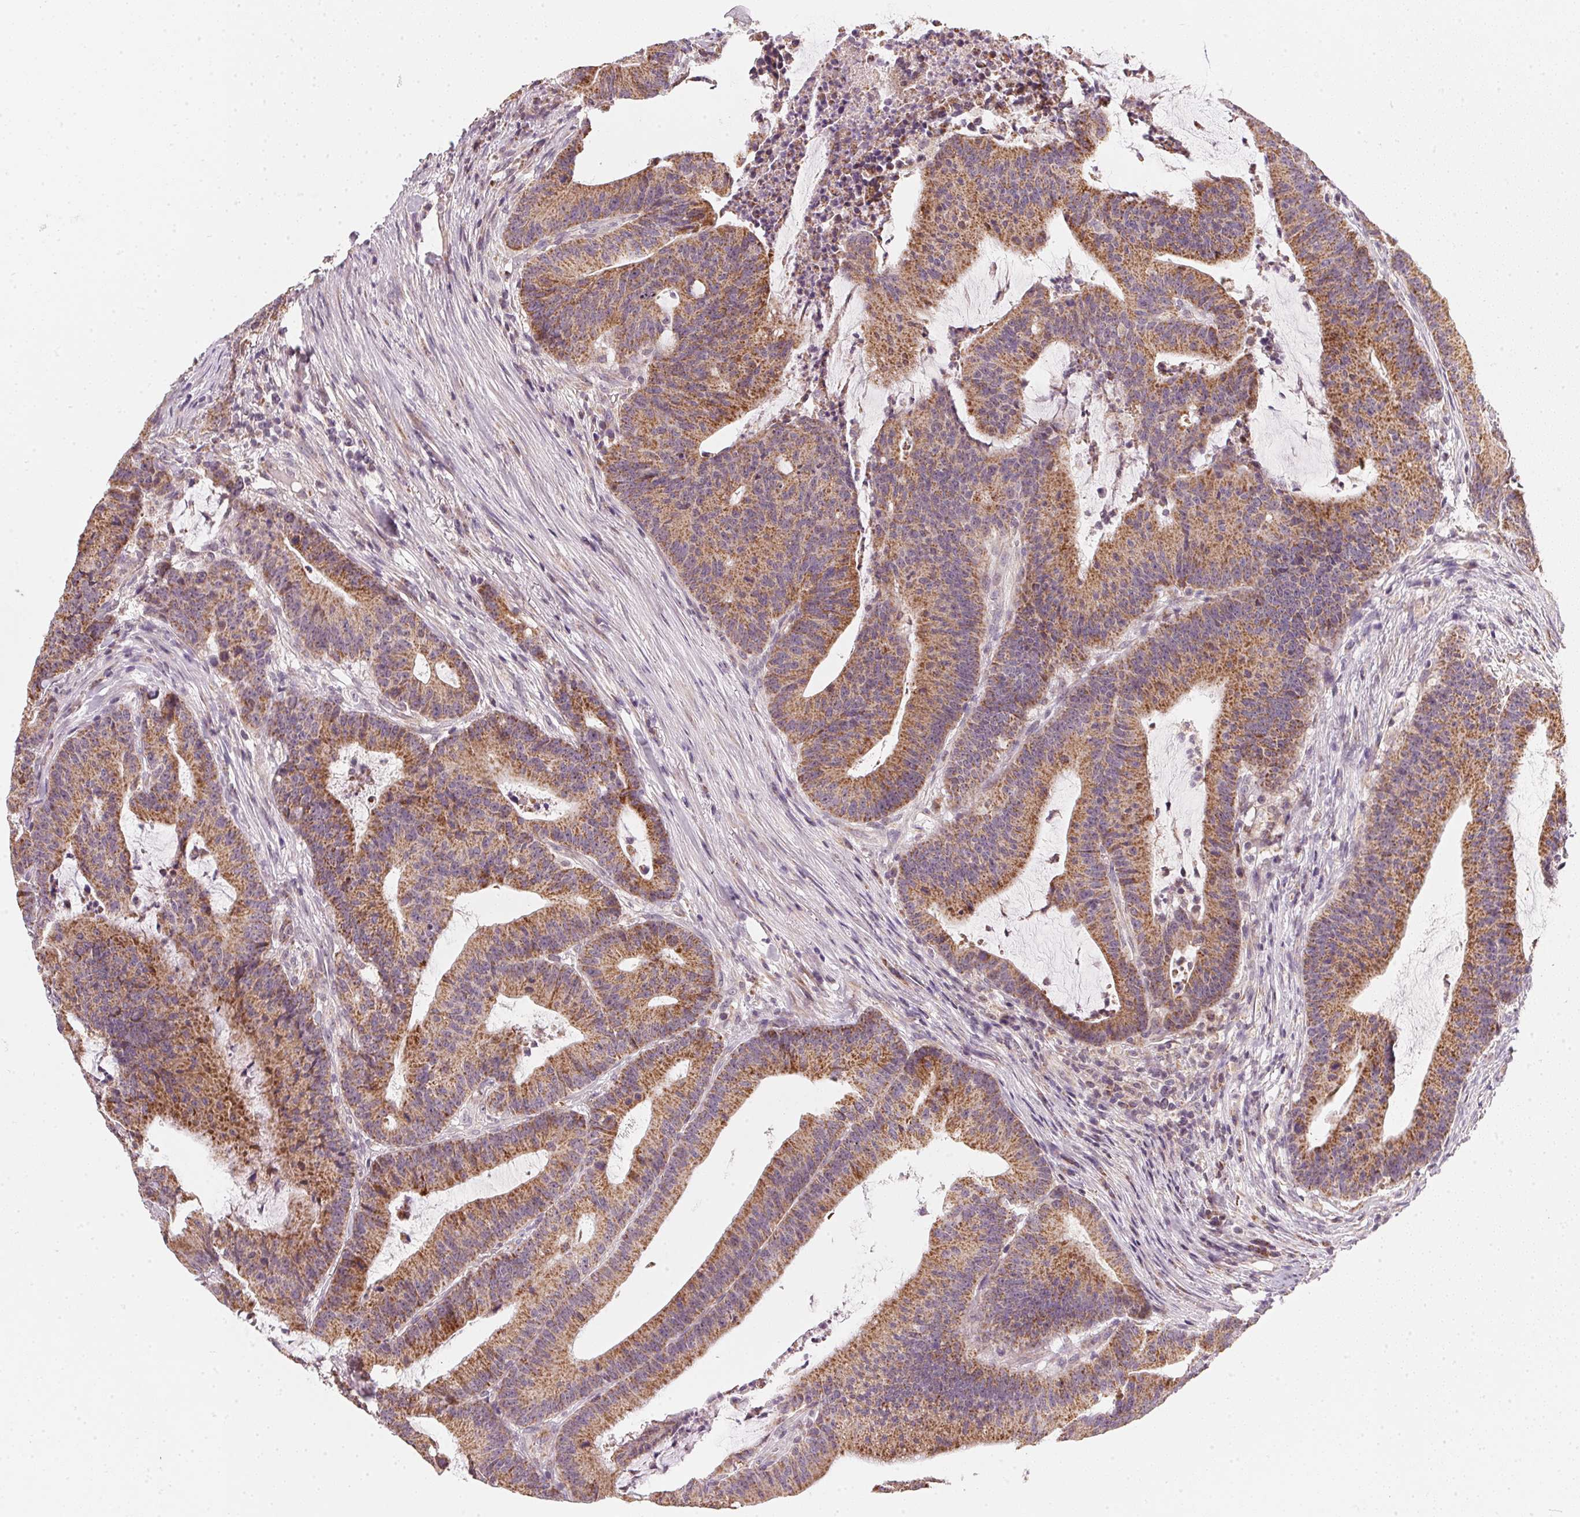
{"staining": {"intensity": "moderate", "quantity": ">75%", "location": "cytoplasmic/membranous"}, "tissue": "colorectal cancer", "cell_type": "Tumor cells", "image_type": "cancer", "snomed": [{"axis": "morphology", "description": "Adenocarcinoma, NOS"}, {"axis": "topography", "description": "Colon"}], "caption": "Immunohistochemical staining of human adenocarcinoma (colorectal) reveals moderate cytoplasmic/membranous protein expression in approximately >75% of tumor cells. (brown staining indicates protein expression, while blue staining denotes nuclei).", "gene": "COQ7", "patient": {"sex": "female", "age": 78}}